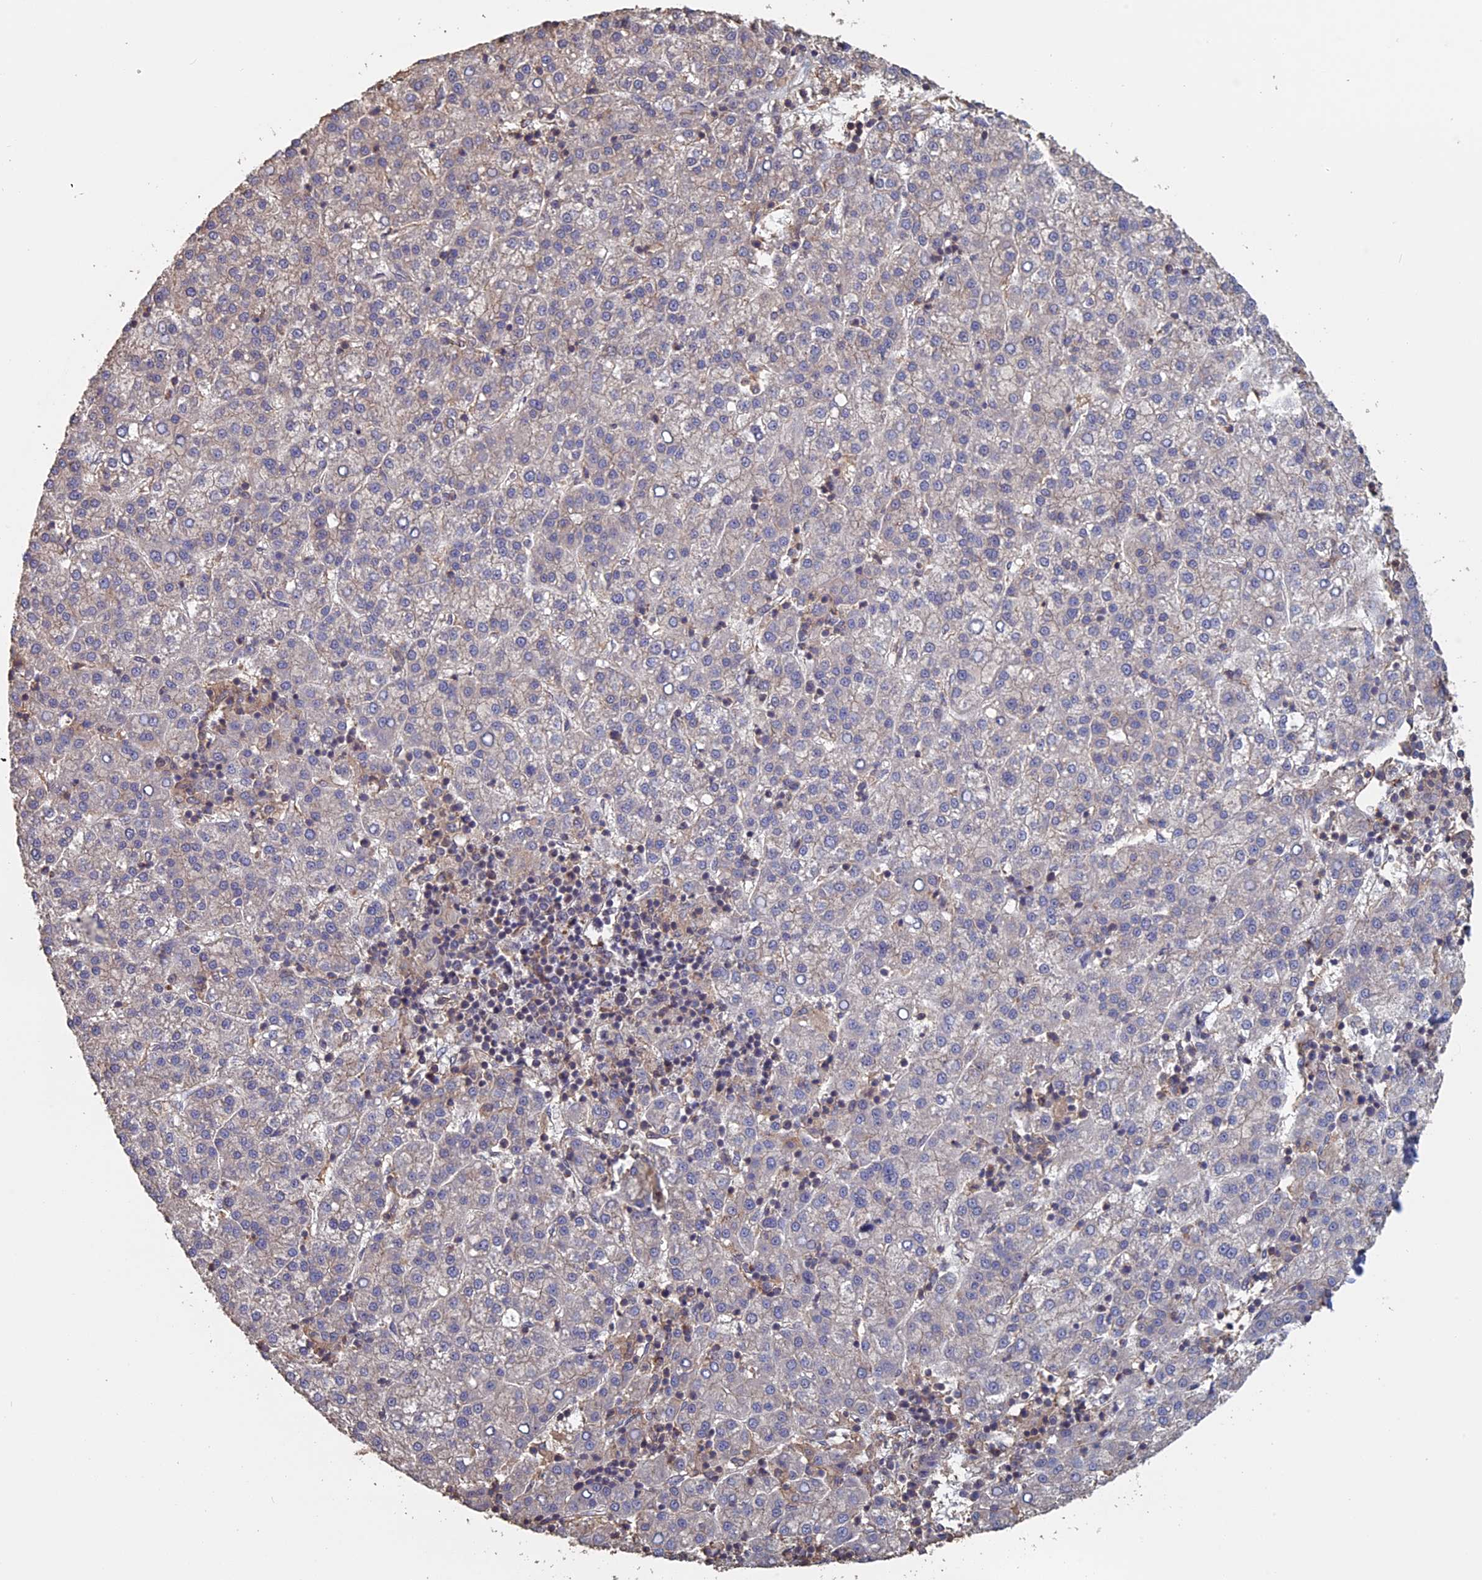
{"staining": {"intensity": "negative", "quantity": "none", "location": "none"}, "tissue": "liver cancer", "cell_type": "Tumor cells", "image_type": "cancer", "snomed": [{"axis": "morphology", "description": "Carcinoma, Hepatocellular, NOS"}, {"axis": "topography", "description": "Liver"}], "caption": "Immunohistochemical staining of human liver cancer reveals no significant positivity in tumor cells. (Immunohistochemistry (ihc), brightfield microscopy, high magnification).", "gene": "PIGQ", "patient": {"sex": "female", "age": 58}}